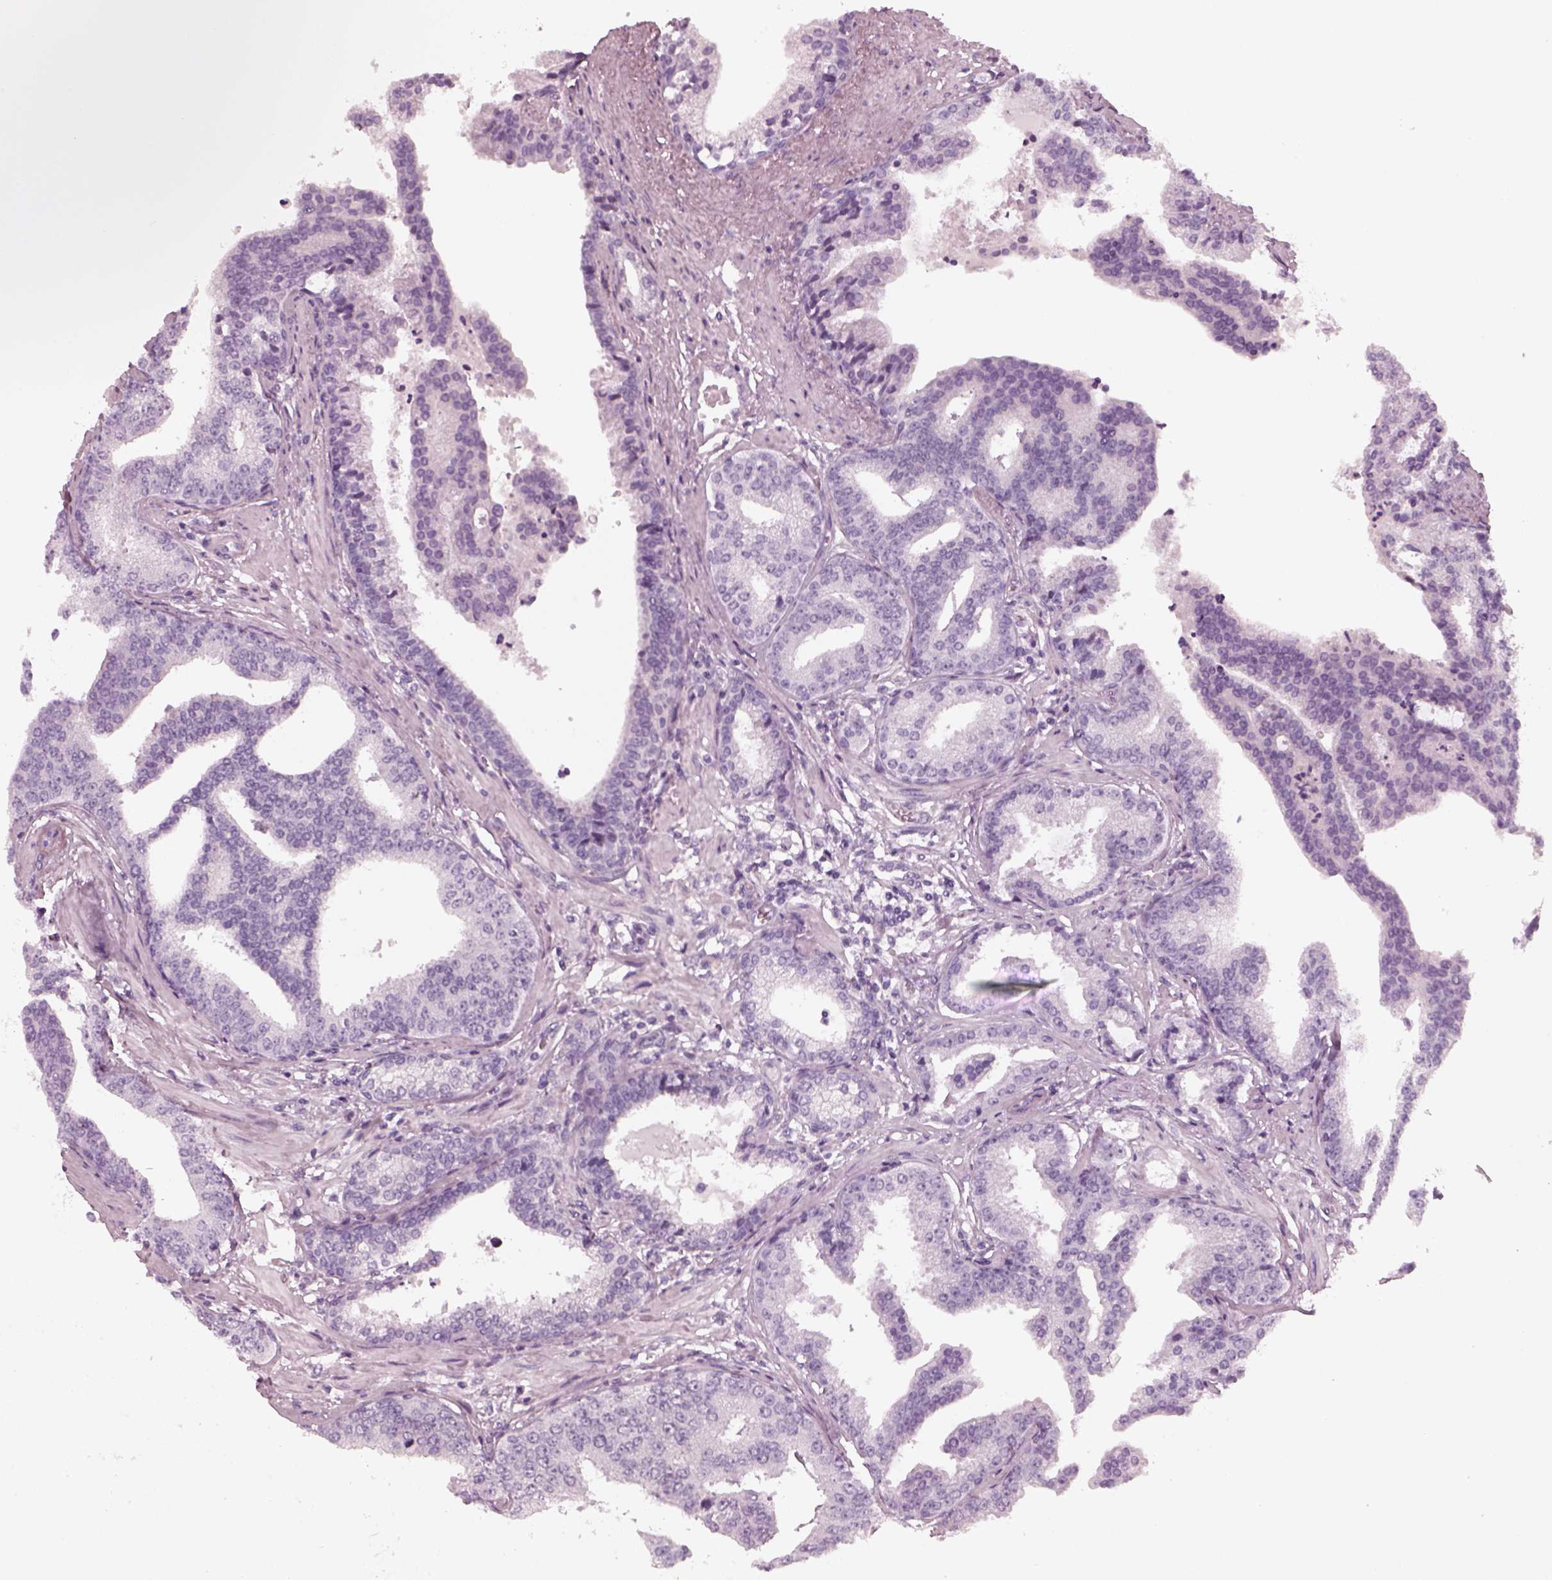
{"staining": {"intensity": "negative", "quantity": "none", "location": "none"}, "tissue": "prostate cancer", "cell_type": "Tumor cells", "image_type": "cancer", "snomed": [{"axis": "morphology", "description": "Adenocarcinoma, NOS"}, {"axis": "topography", "description": "Prostate"}], "caption": "DAB (3,3'-diaminobenzidine) immunohistochemical staining of human prostate cancer shows no significant expression in tumor cells.", "gene": "RCVRN", "patient": {"sex": "male", "age": 64}}